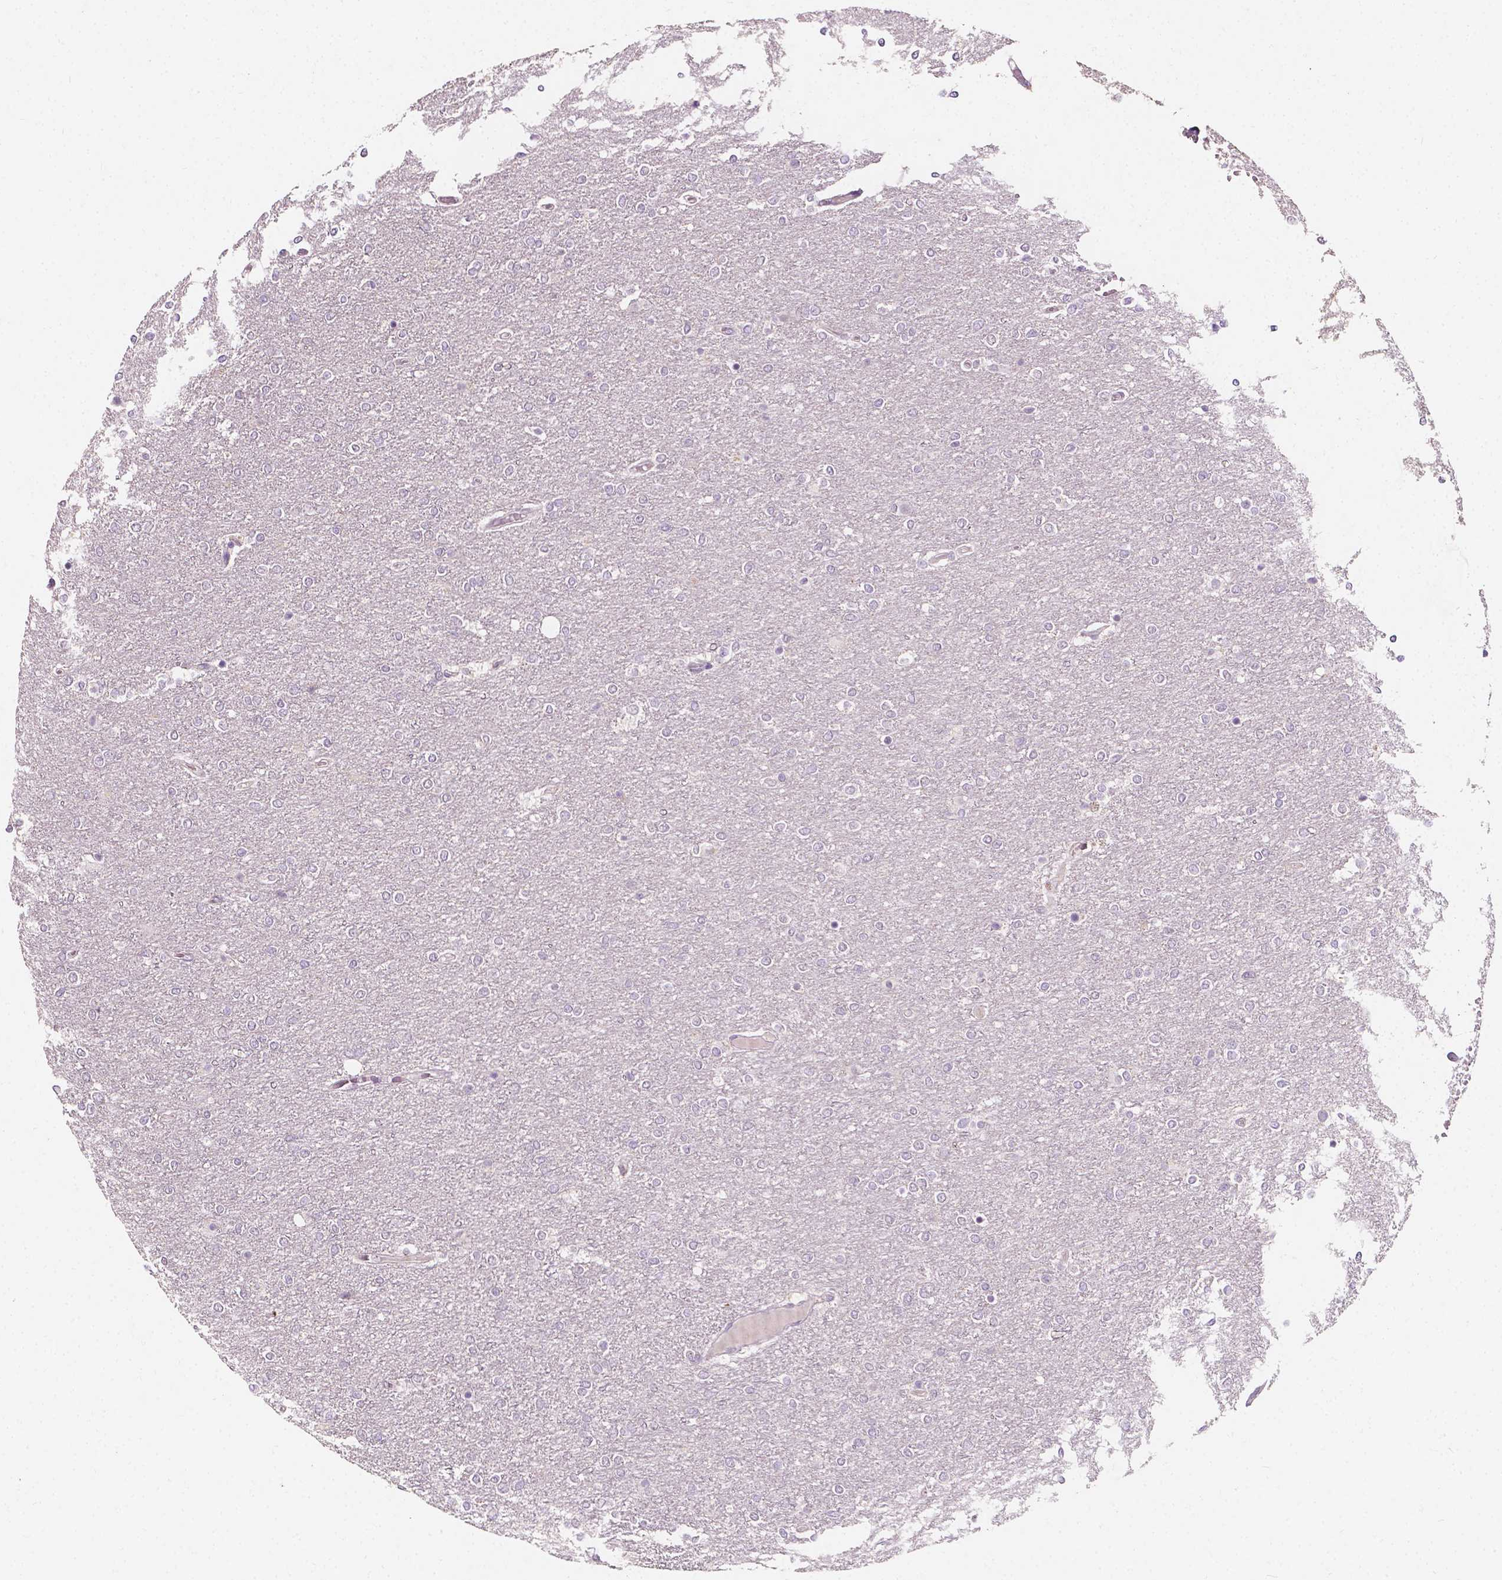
{"staining": {"intensity": "negative", "quantity": "none", "location": "none"}, "tissue": "glioma", "cell_type": "Tumor cells", "image_type": "cancer", "snomed": [{"axis": "morphology", "description": "Glioma, malignant, High grade"}, {"axis": "topography", "description": "Brain"}], "caption": "A micrograph of malignant glioma (high-grade) stained for a protein demonstrates no brown staining in tumor cells. Brightfield microscopy of immunohistochemistry stained with DAB (brown) and hematoxylin (blue), captured at high magnification.", "gene": "SIRT2", "patient": {"sex": "female", "age": 61}}